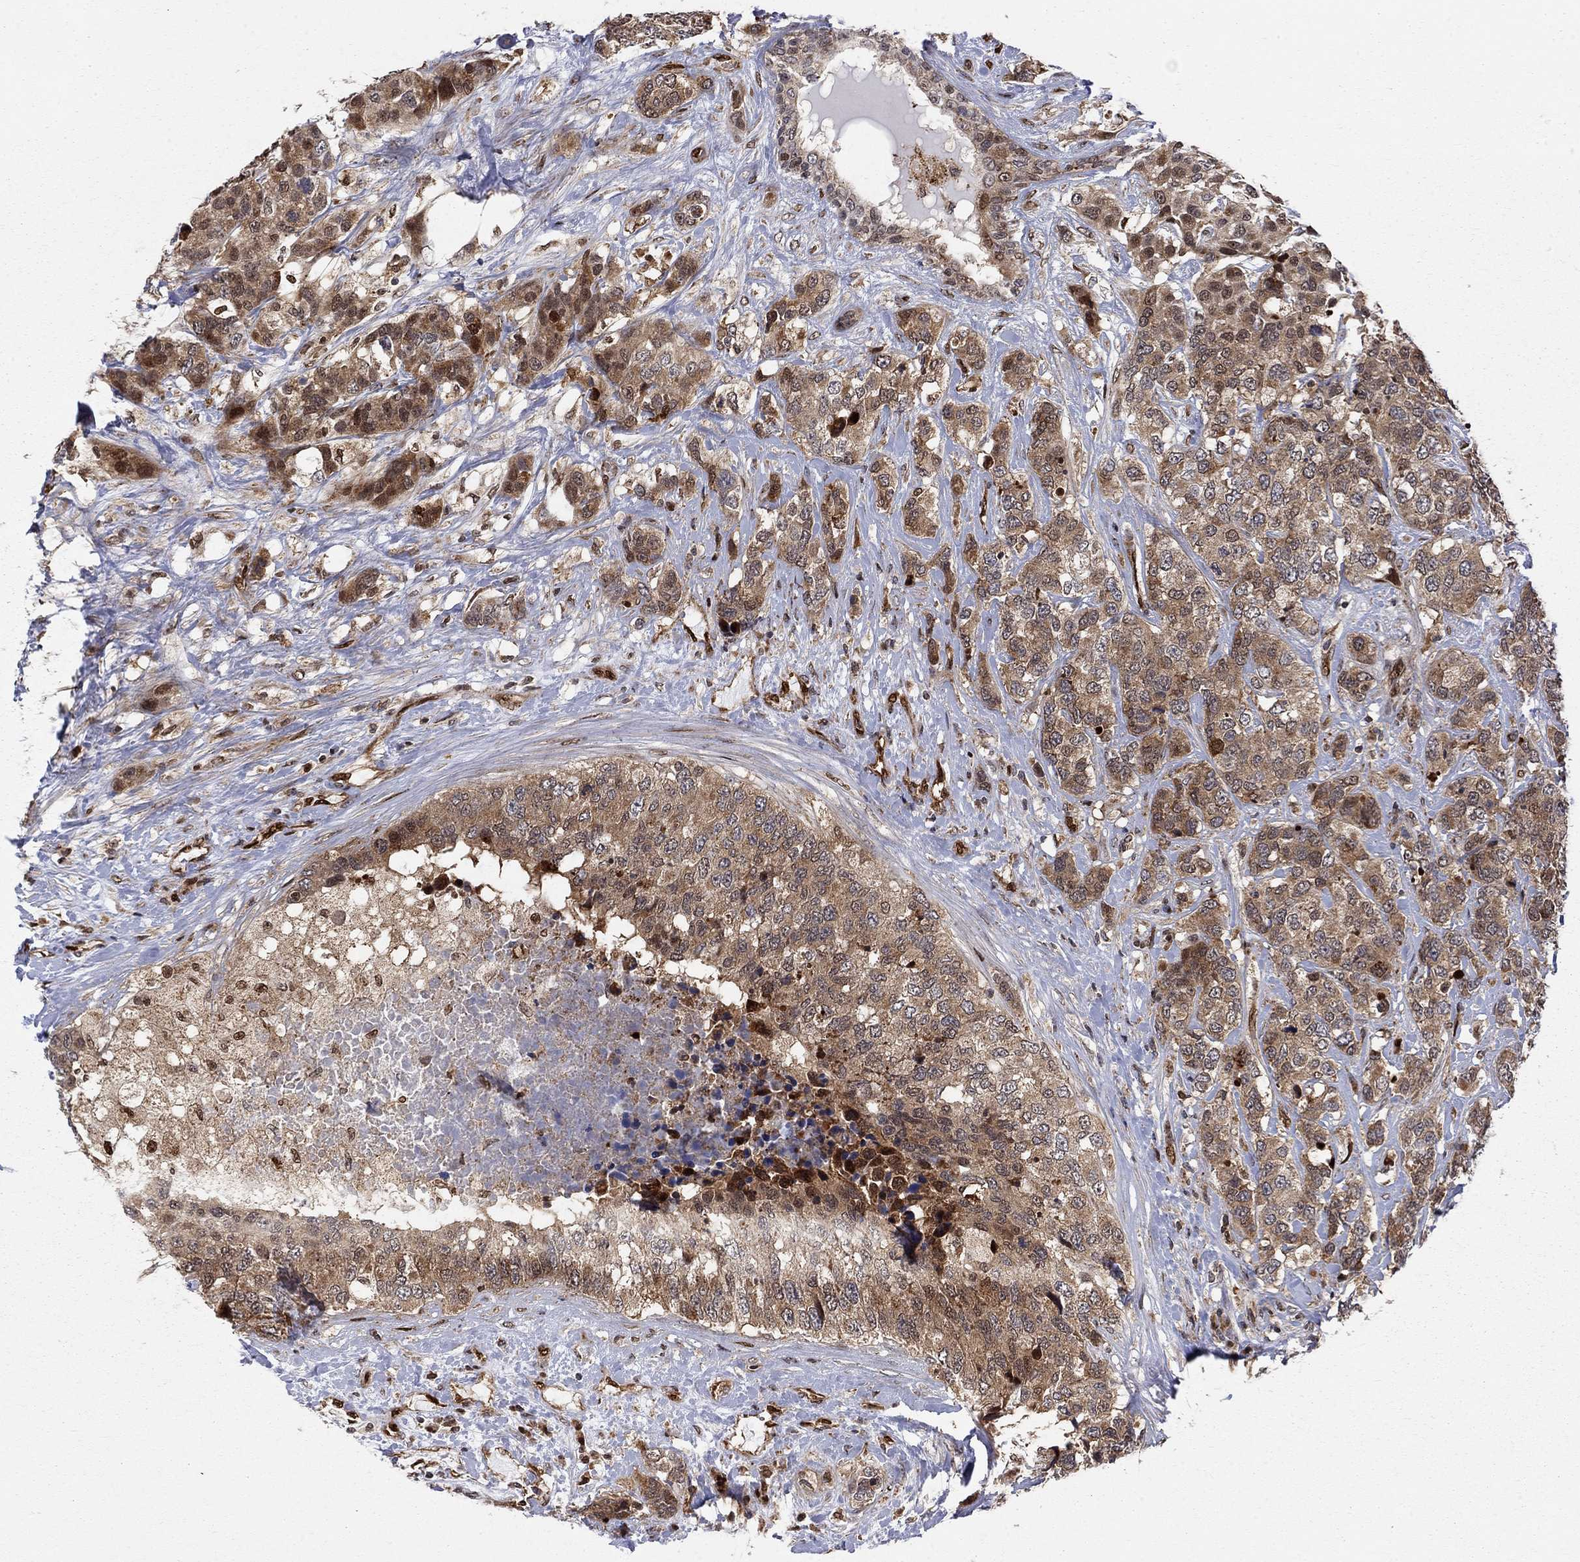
{"staining": {"intensity": "moderate", "quantity": ">75%", "location": "cytoplasmic/membranous,nuclear"}, "tissue": "breast cancer", "cell_type": "Tumor cells", "image_type": "cancer", "snomed": [{"axis": "morphology", "description": "Lobular carcinoma"}, {"axis": "topography", "description": "Breast"}], "caption": "A medium amount of moderate cytoplasmic/membranous and nuclear positivity is present in about >75% of tumor cells in breast lobular carcinoma tissue. (Stains: DAB in brown, nuclei in blue, Microscopy: brightfield microscopy at high magnification).", "gene": "ELOB", "patient": {"sex": "female", "age": 59}}